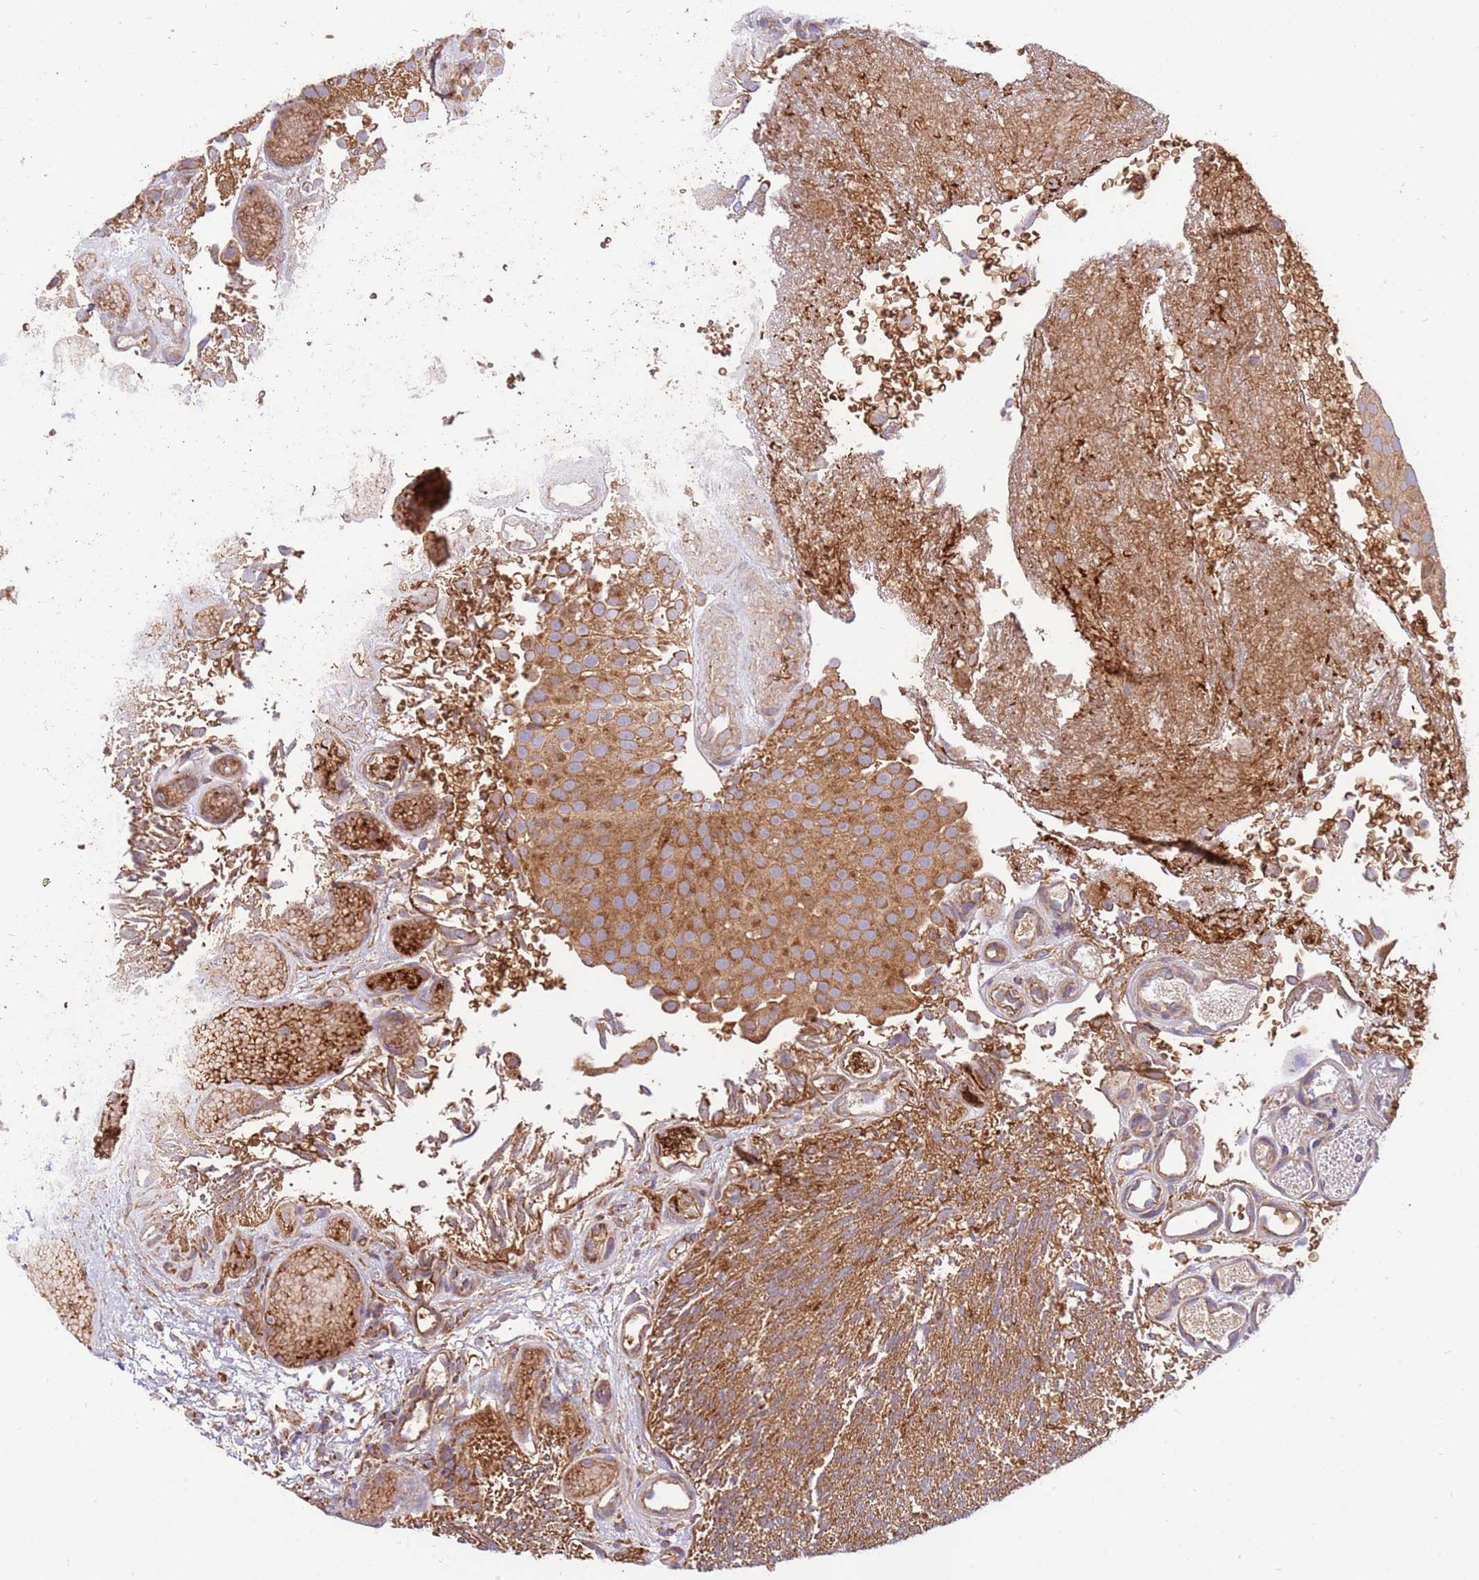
{"staining": {"intensity": "moderate", "quantity": ">75%", "location": "cytoplasmic/membranous"}, "tissue": "urothelial cancer", "cell_type": "Tumor cells", "image_type": "cancer", "snomed": [{"axis": "morphology", "description": "Urothelial carcinoma, Low grade"}, {"axis": "topography", "description": "Urinary bladder"}], "caption": "Urothelial cancer stained with DAB (3,3'-diaminobenzidine) IHC exhibits medium levels of moderate cytoplasmic/membranous expression in about >75% of tumor cells.", "gene": "SLC44A5", "patient": {"sex": "male", "age": 78}}